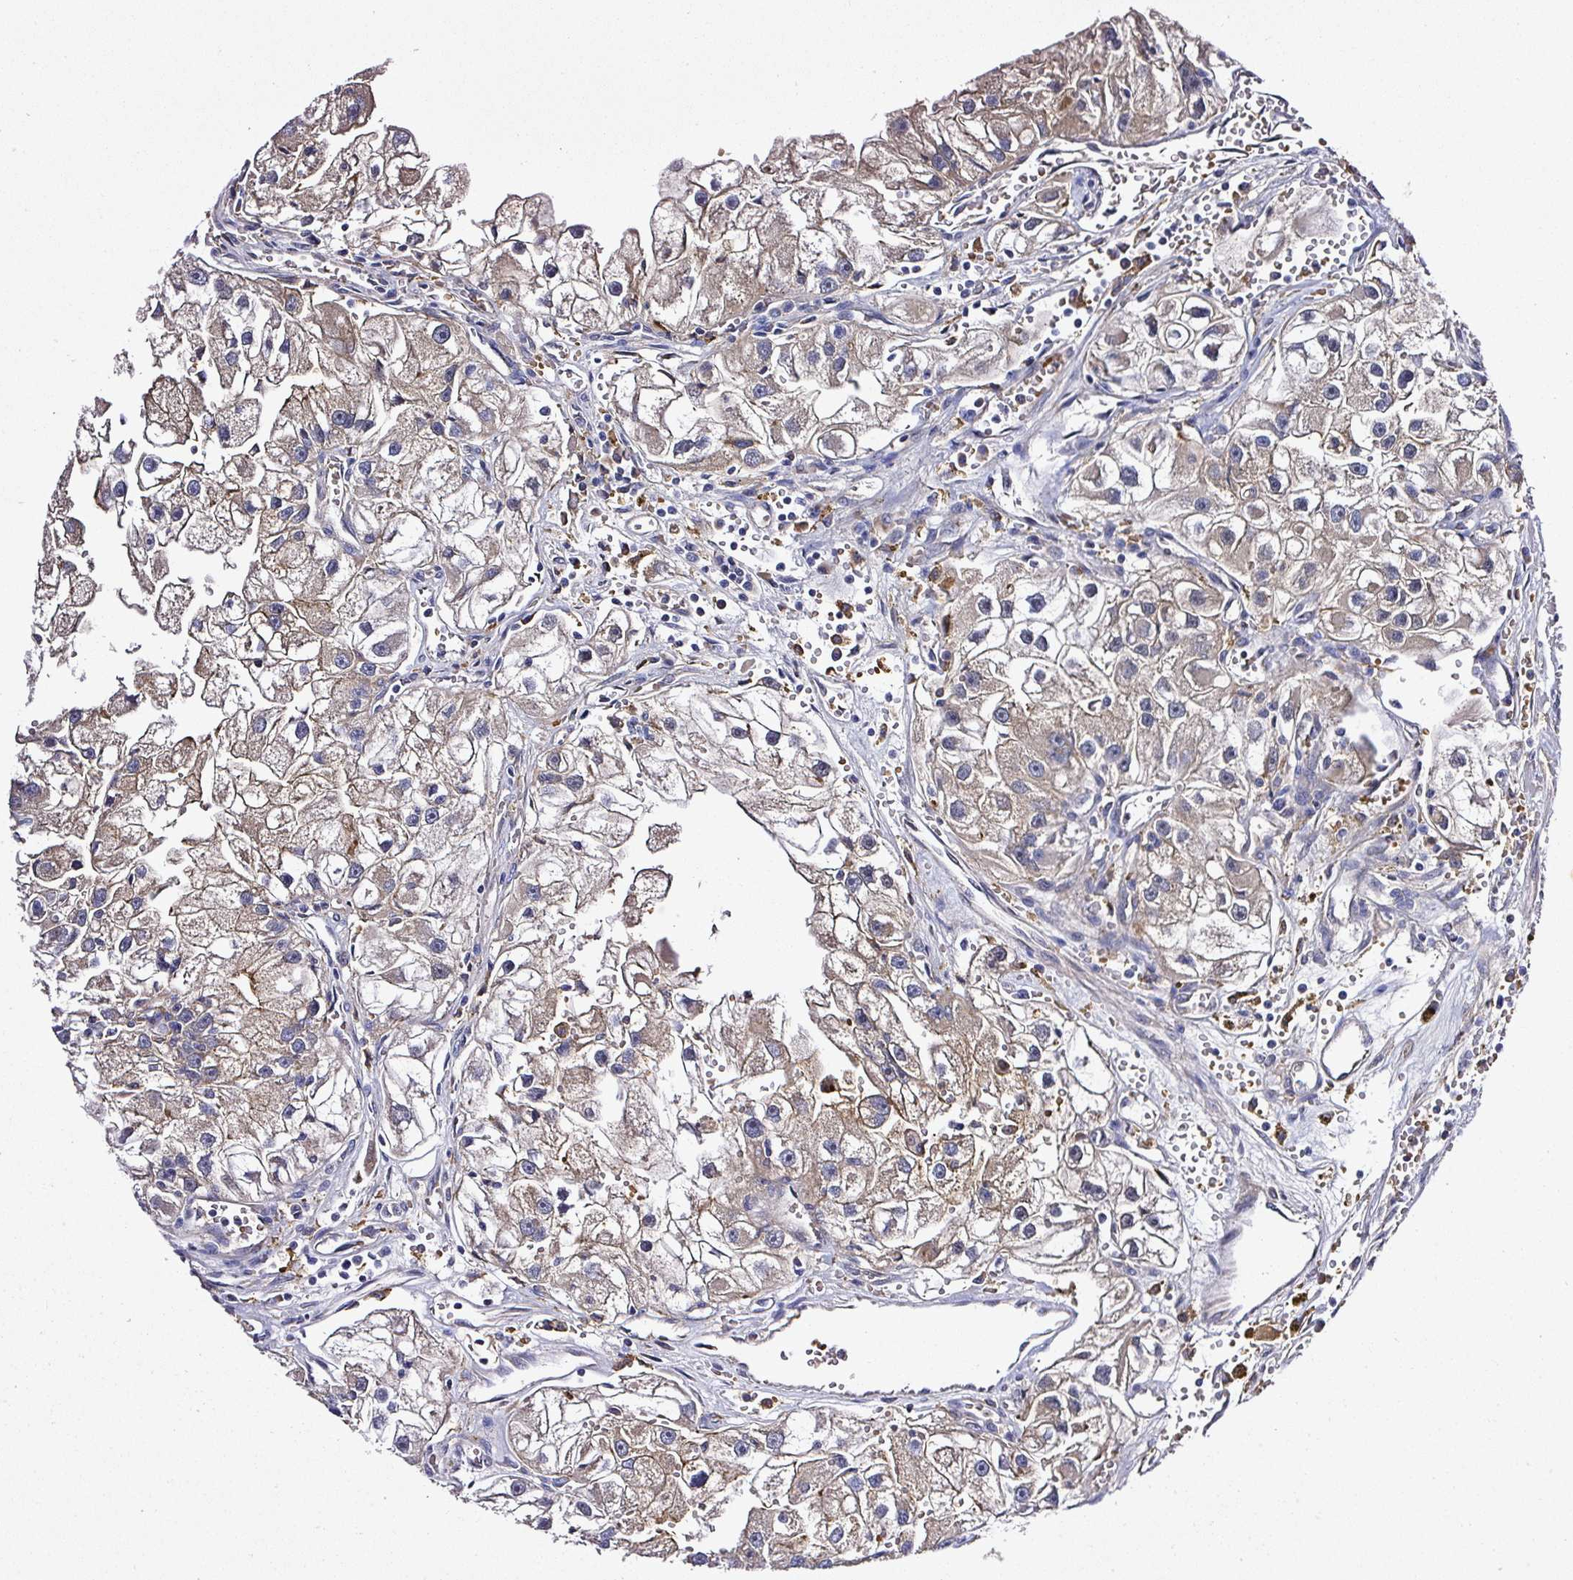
{"staining": {"intensity": "moderate", "quantity": ">75%", "location": "cytoplasmic/membranous"}, "tissue": "renal cancer", "cell_type": "Tumor cells", "image_type": "cancer", "snomed": [{"axis": "morphology", "description": "Adenocarcinoma, NOS"}, {"axis": "topography", "description": "Kidney"}], "caption": "Immunohistochemistry photomicrograph of neoplastic tissue: human renal cancer stained using immunohistochemistry reveals medium levels of moderate protein expression localized specifically in the cytoplasmic/membranous of tumor cells, appearing as a cytoplasmic/membranous brown color.", "gene": "ZNF513", "patient": {"sex": "male", "age": 63}}